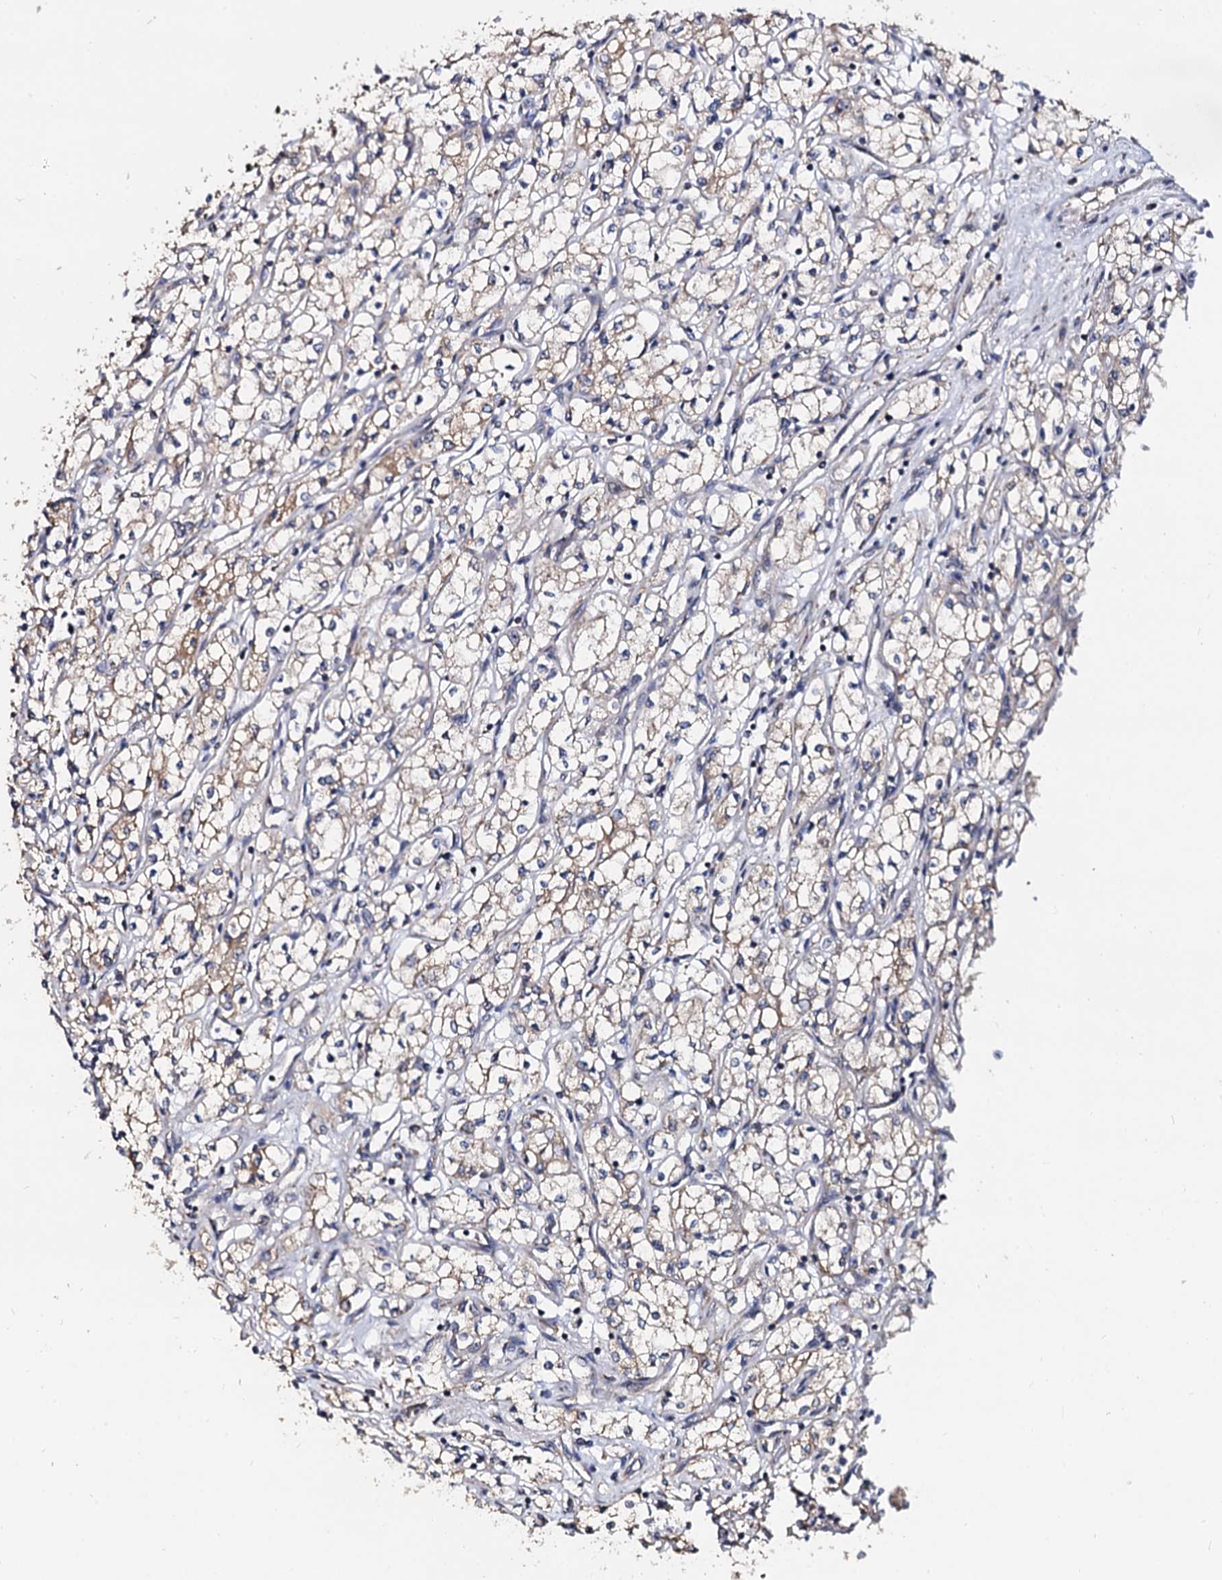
{"staining": {"intensity": "weak", "quantity": ">75%", "location": "cytoplasmic/membranous"}, "tissue": "renal cancer", "cell_type": "Tumor cells", "image_type": "cancer", "snomed": [{"axis": "morphology", "description": "Adenocarcinoma, NOS"}, {"axis": "topography", "description": "Kidney"}], "caption": "Immunohistochemistry (IHC) of human renal cancer (adenocarcinoma) shows low levels of weak cytoplasmic/membranous positivity in about >75% of tumor cells.", "gene": "WWC3", "patient": {"sex": "male", "age": 59}}